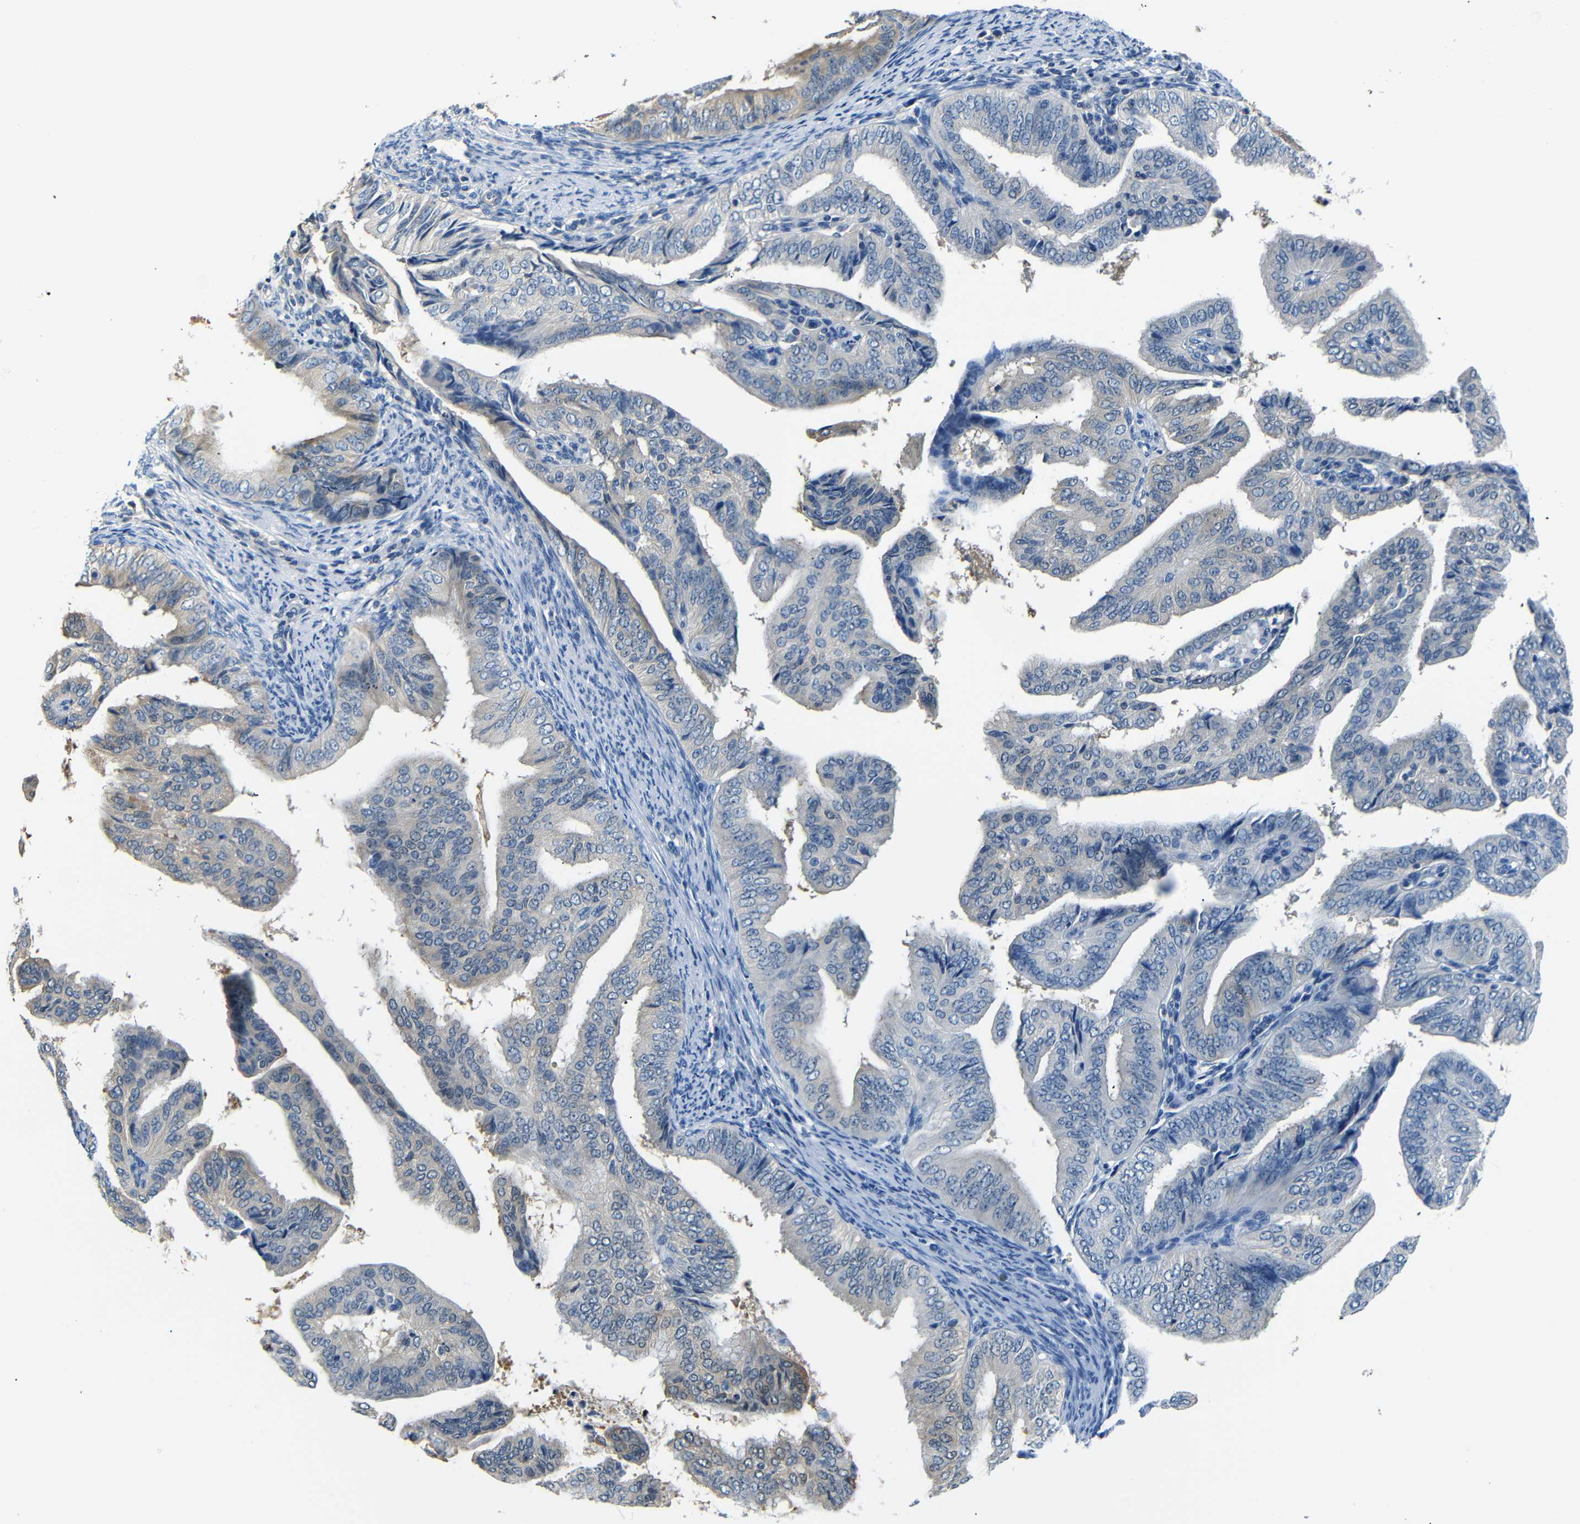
{"staining": {"intensity": "weak", "quantity": "<25%", "location": "cytoplasmic/membranous"}, "tissue": "endometrial cancer", "cell_type": "Tumor cells", "image_type": "cancer", "snomed": [{"axis": "morphology", "description": "Adenocarcinoma, NOS"}, {"axis": "topography", "description": "Endometrium"}], "caption": "High power microscopy histopathology image of an immunohistochemistry (IHC) photomicrograph of endometrial cancer, revealing no significant staining in tumor cells.", "gene": "SFN", "patient": {"sex": "female", "age": 58}}